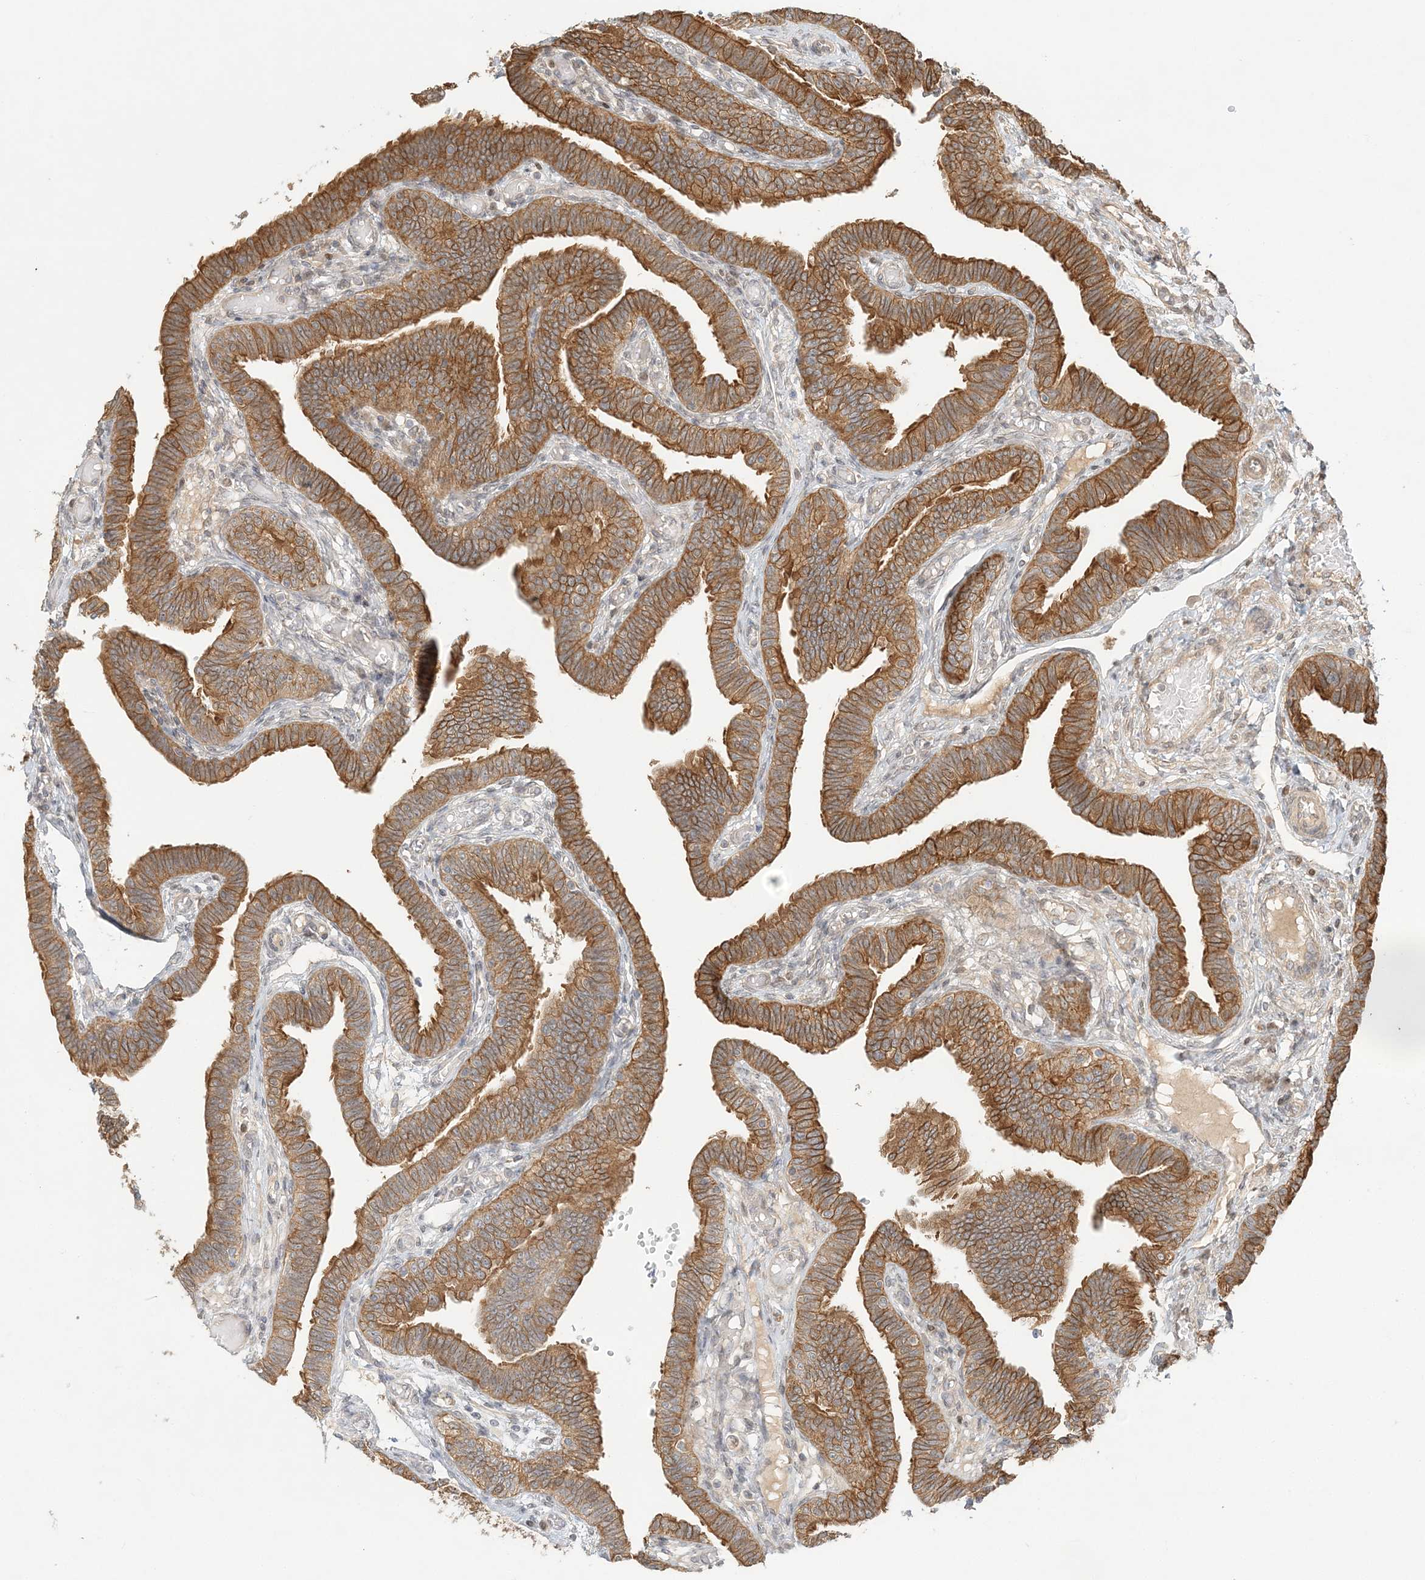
{"staining": {"intensity": "moderate", "quantity": ">75%", "location": "cytoplasmic/membranous"}, "tissue": "fallopian tube", "cell_type": "Glandular cells", "image_type": "normal", "snomed": [{"axis": "morphology", "description": "Normal tissue, NOS"}, {"axis": "topography", "description": "Fallopian tube"}], "caption": "DAB (3,3'-diaminobenzidine) immunohistochemical staining of normal fallopian tube exhibits moderate cytoplasmic/membranous protein positivity in approximately >75% of glandular cells.", "gene": "KIAA0232", "patient": {"sex": "female", "age": 39}}